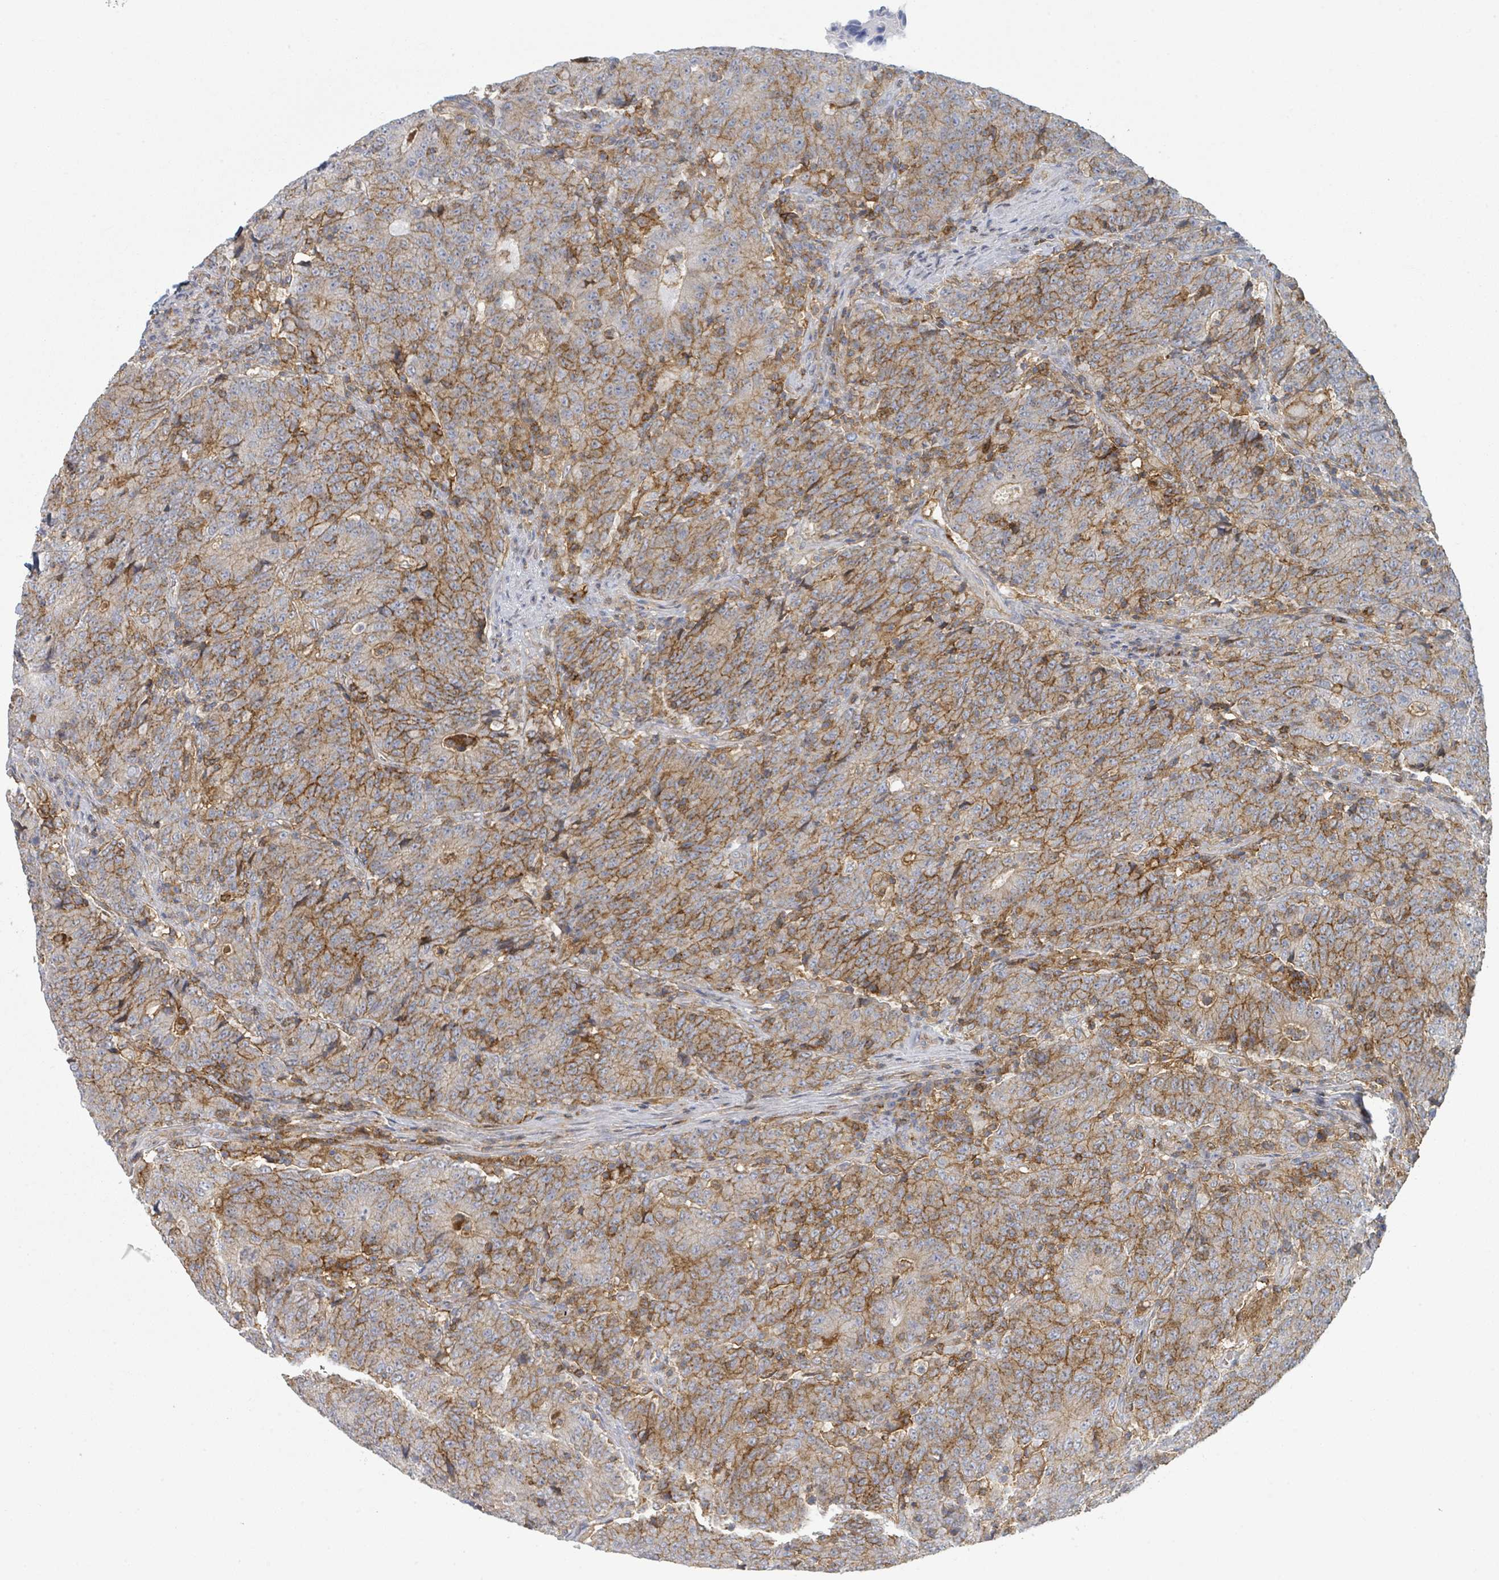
{"staining": {"intensity": "strong", "quantity": "25%-75%", "location": "cytoplasmic/membranous"}, "tissue": "colorectal cancer", "cell_type": "Tumor cells", "image_type": "cancer", "snomed": [{"axis": "morphology", "description": "Adenocarcinoma, NOS"}, {"axis": "topography", "description": "Colon"}], "caption": "This histopathology image shows colorectal cancer (adenocarcinoma) stained with immunohistochemistry to label a protein in brown. The cytoplasmic/membranous of tumor cells show strong positivity for the protein. Nuclei are counter-stained blue.", "gene": "TNFRSF14", "patient": {"sex": "female", "age": 75}}